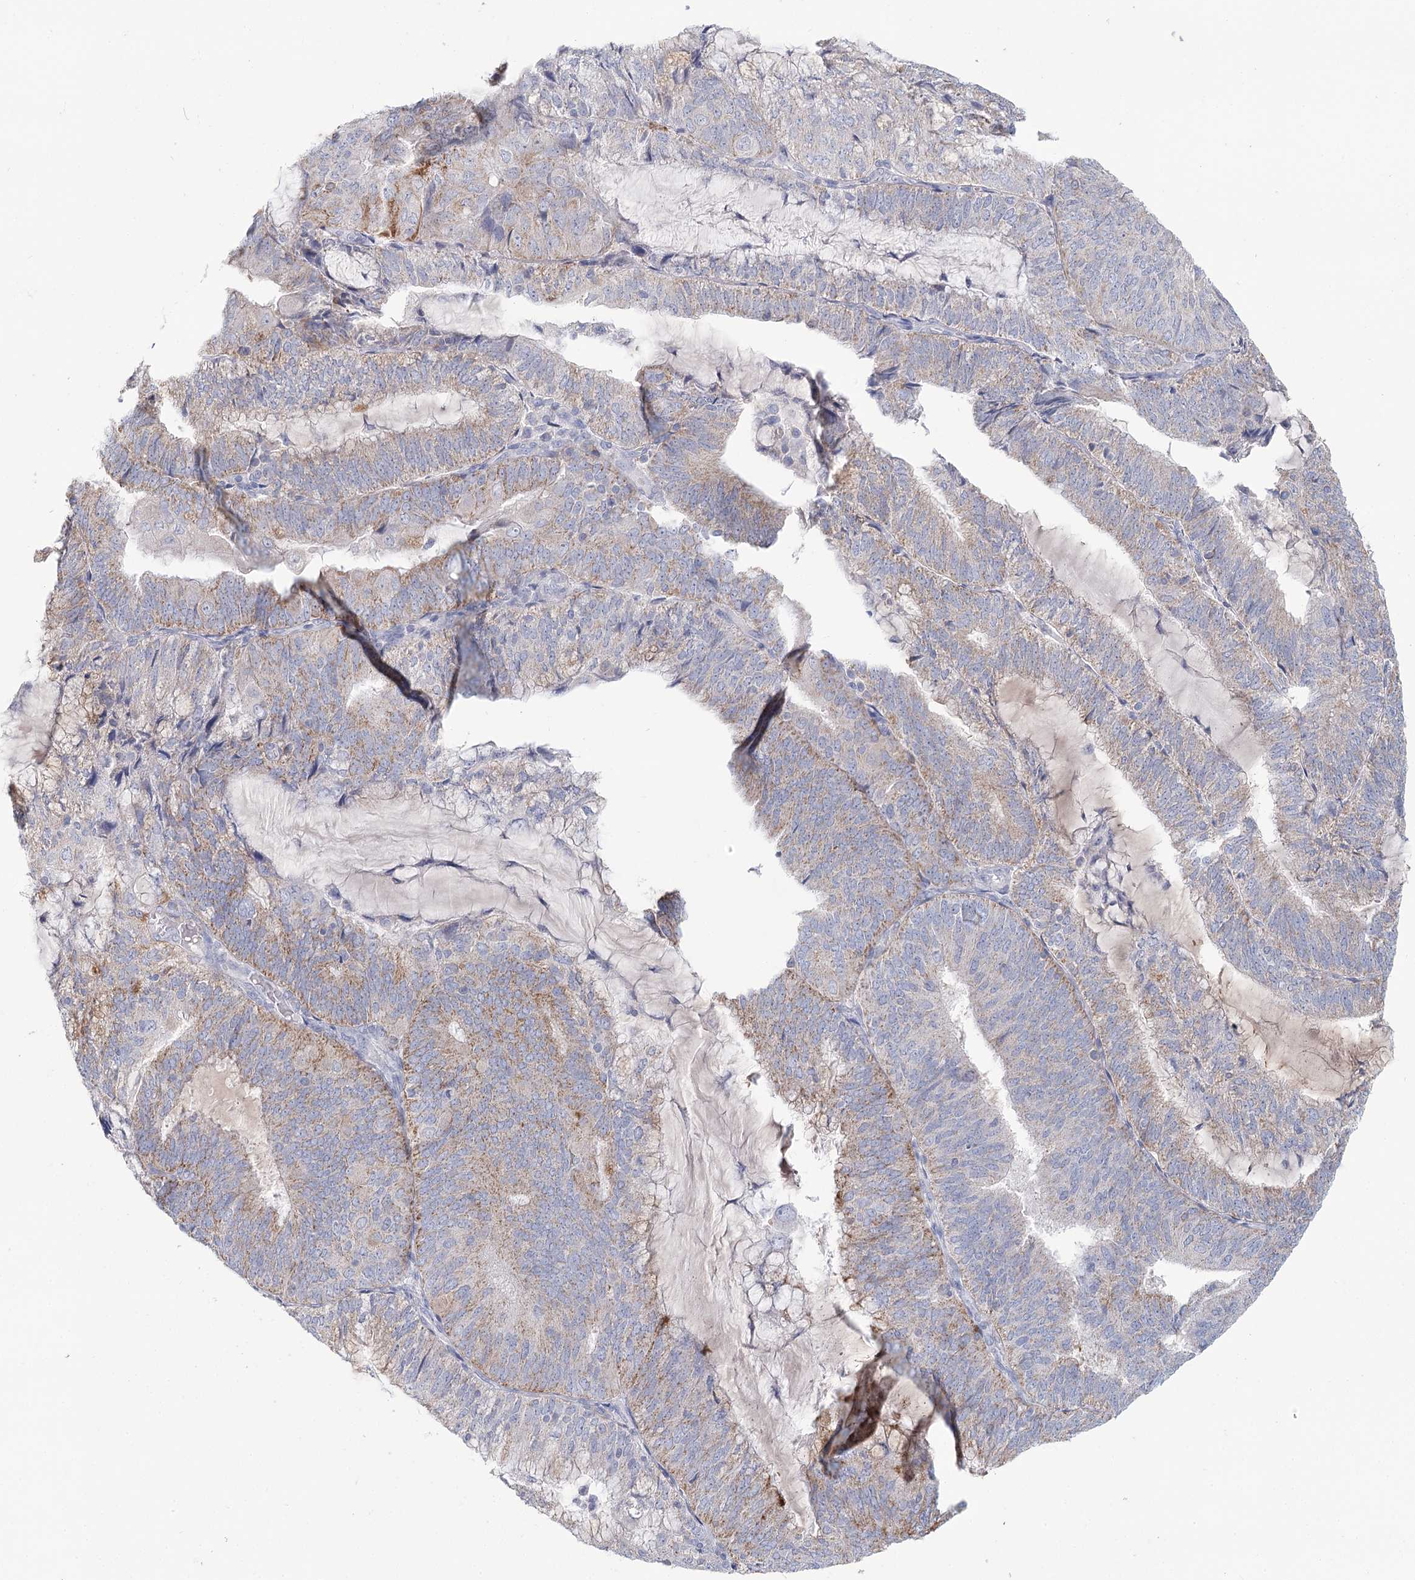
{"staining": {"intensity": "weak", "quantity": "25%-75%", "location": "cytoplasmic/membranous"}, "tissue": "endometrial cancer", "cell_type": "Tumor cells", "image_type": "cancer", "snomed": [{"axis": "morphology", "description": "Adenocarcinoma, NOS"}, {"axis": "topography", "description": "Endometrium"}], "caption": "High-power microscopy captured an IHC histopathology image of endometrial cancer, revealing weak cytoplasmic/membranous expression in about 25%-75% of tumor cells. The staining is performed using DAB brown chromogen to label protein expression. The nuclei are counter-stained blue using hematoxylin.", "gene": "ARHGAP44", "patient": {"sex": "female", "age": 81}}